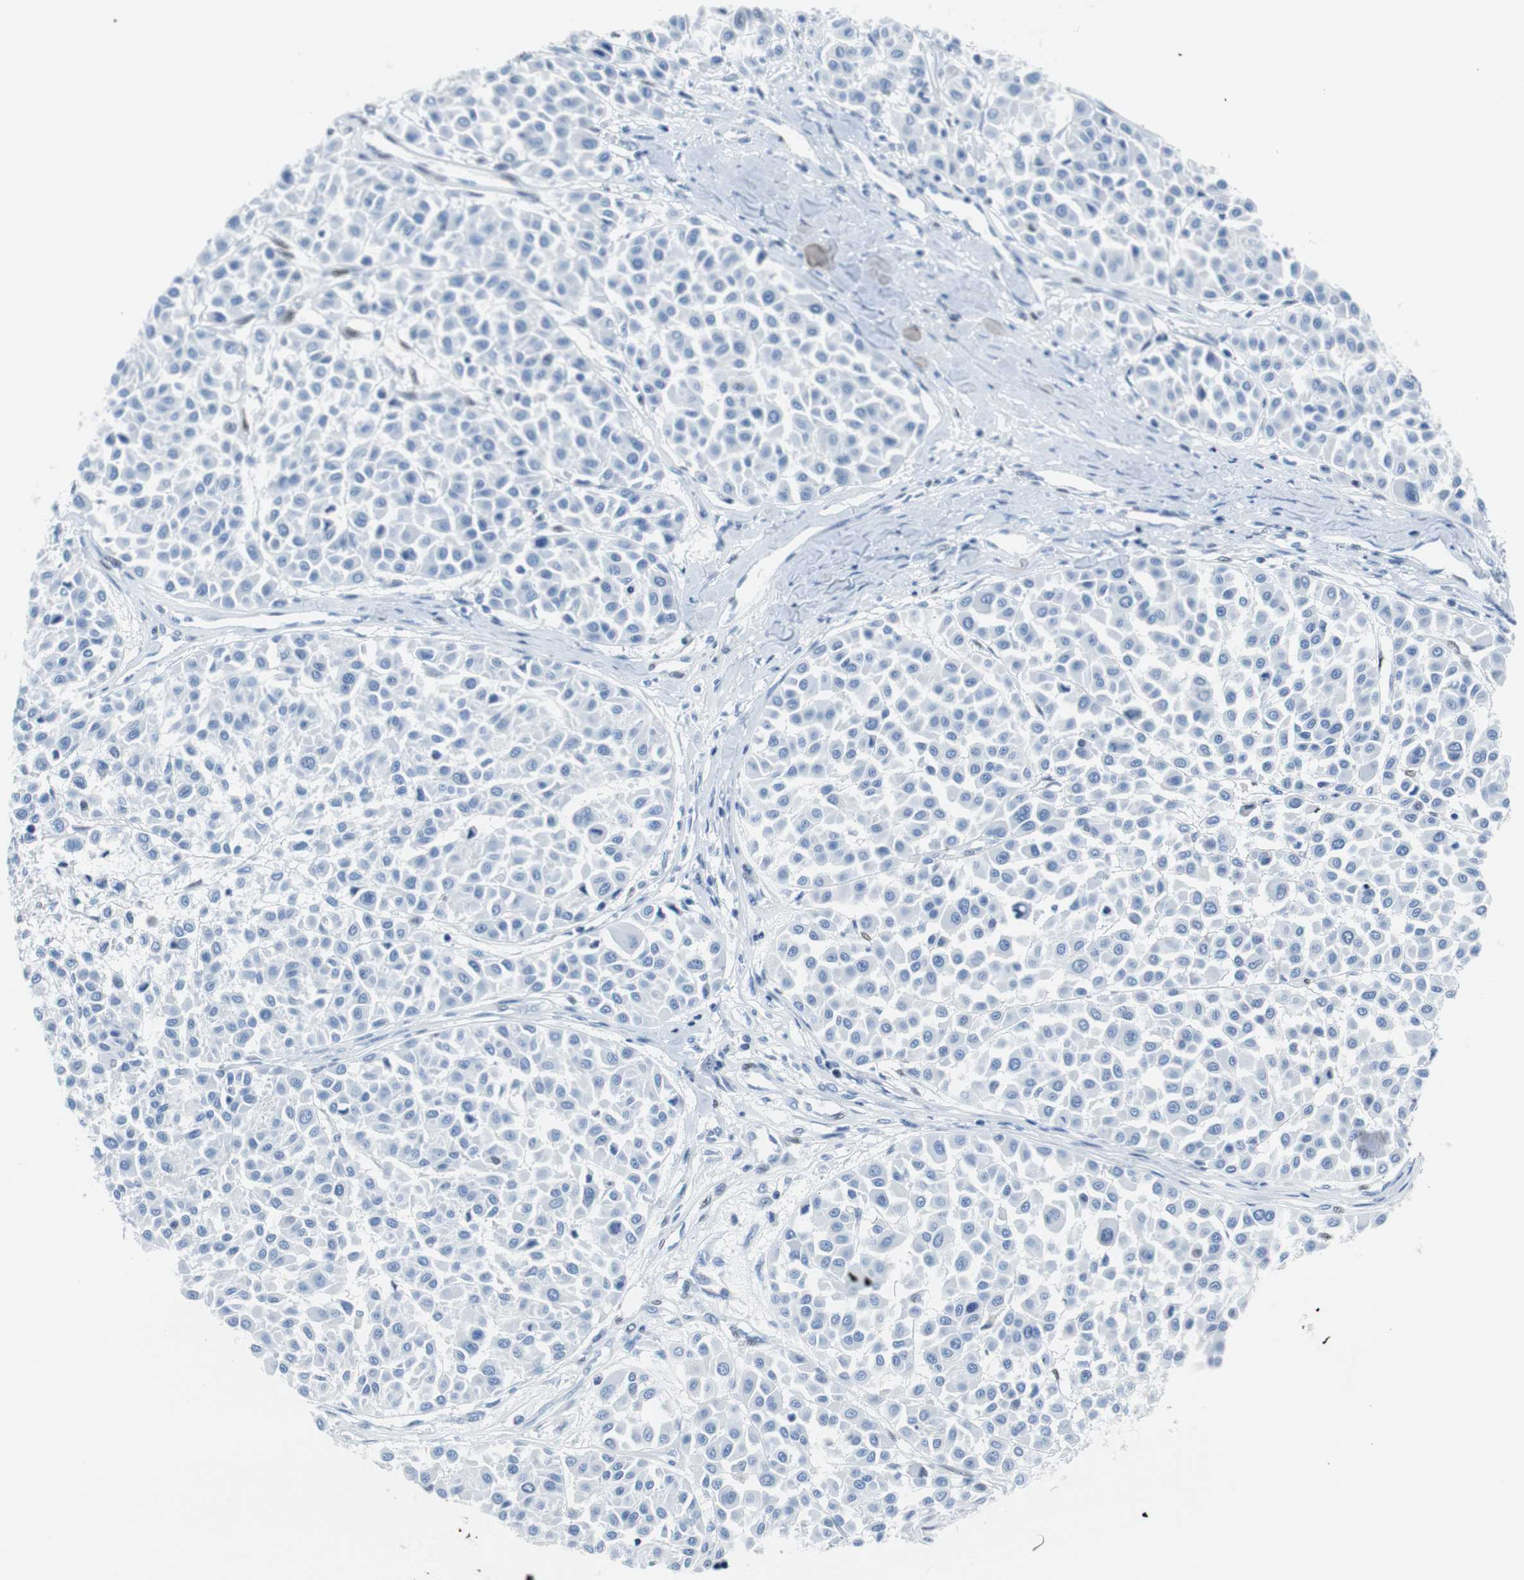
{"staining": {"intensity": "negative", "quantity": "none", "location": "none"}, "tissue": "melanoma", "cell_type": "Tumor cells", "image_type": "cancer", "snomed": [{"axis": "morphology", "description": "Malignant melanoma, Metastatic site"}, {"axis": "topography", "description": "Soft tissue"}], "caption": "IHC histopathology image of human malignant melanoma (metastatic site) stained for a protein (brown), which reveals no positivity in tumor cells.", "gene": "JUN", "patient": {"sex": "male", "age": 41}}